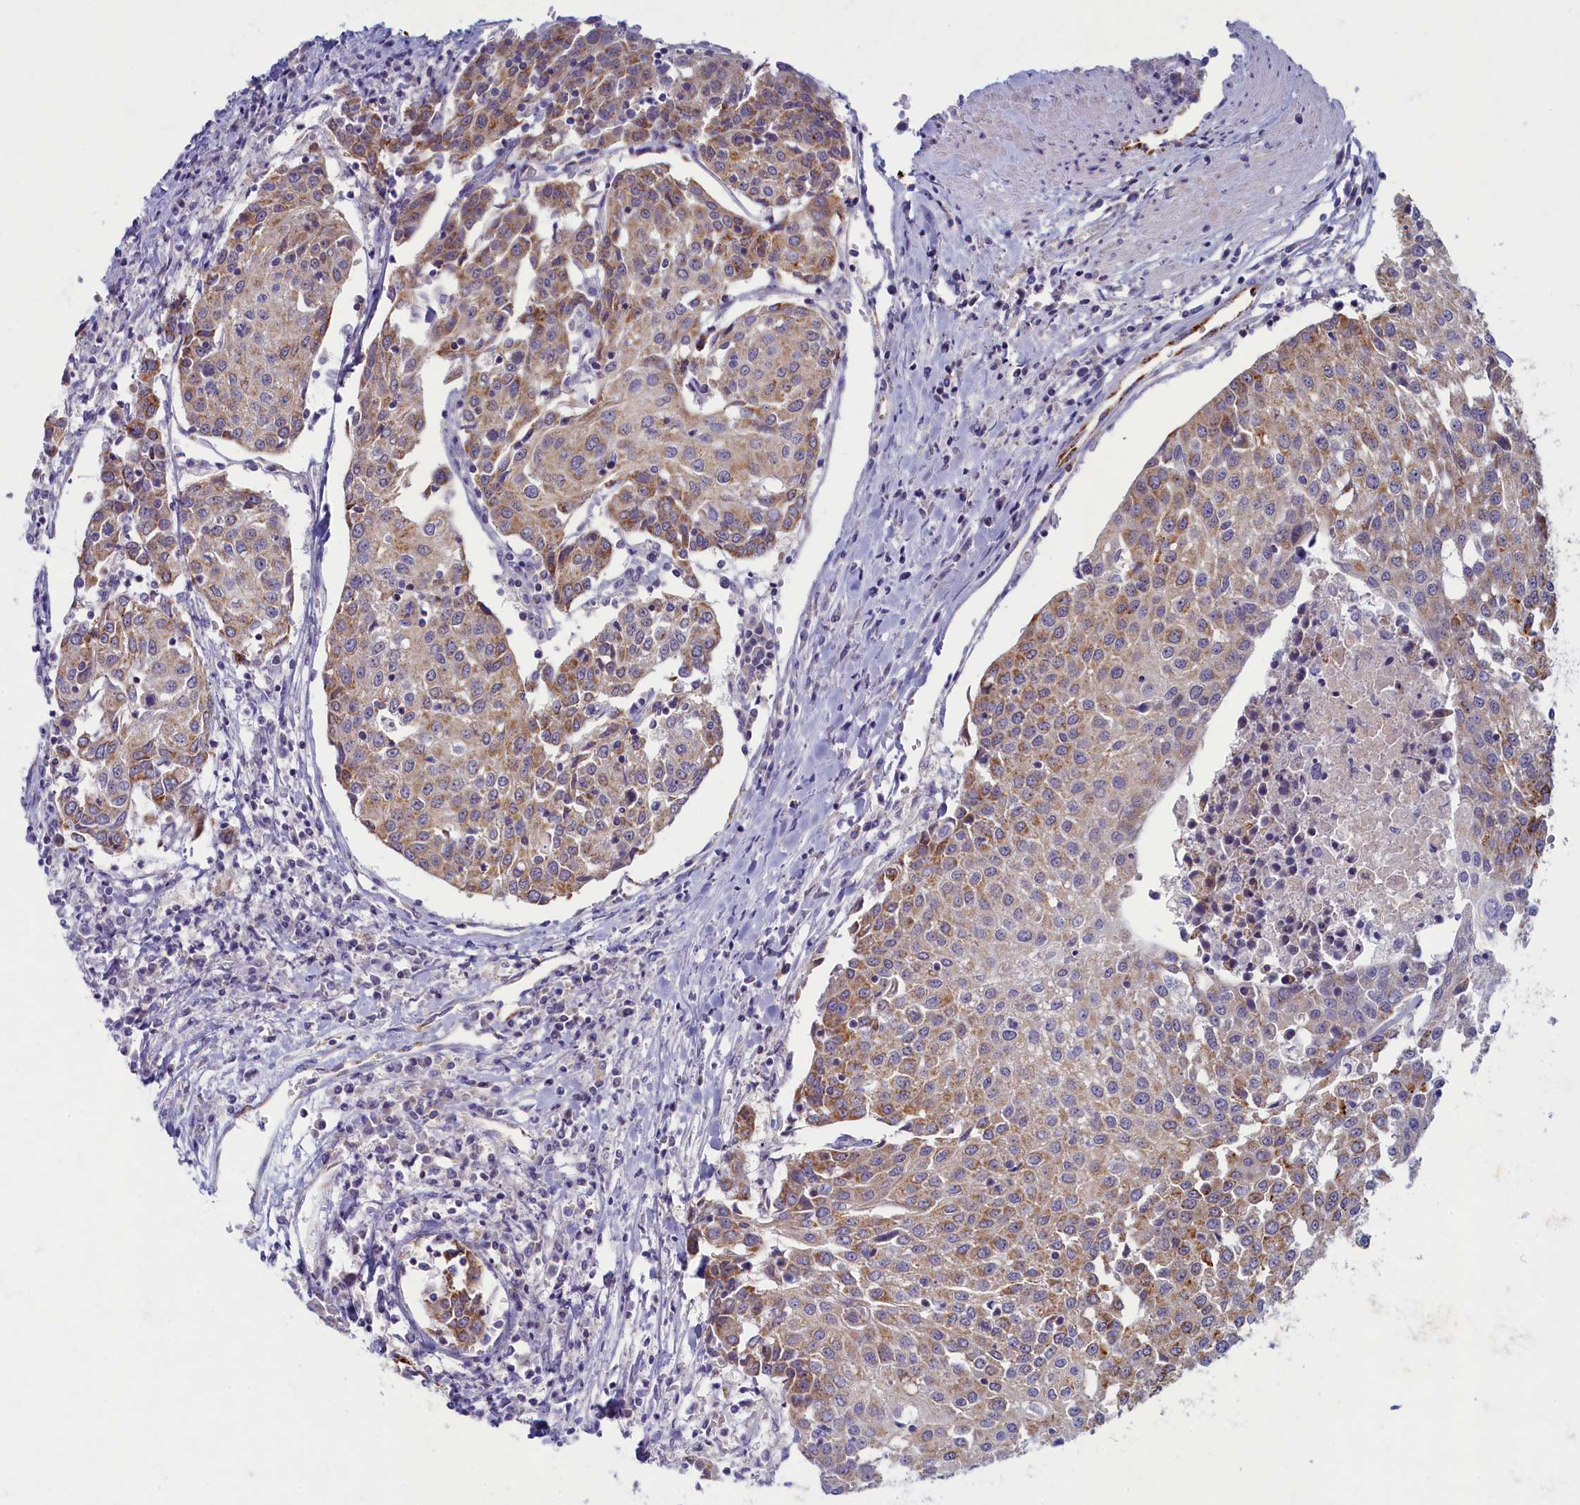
{"staining": {"intensity": "moderate", "quantity": "25%-75%", "location": "cytoplasmic/membranous"}, "tissue": "urothelial cancer", "cell_type": "Tumor cells", "image_type": "cancer", "snomed": [{"axis": "morphology", "description": "Urothelial carcinoma, High grade"}, {"axis": "topography", "description": "Urinary bladder"}], "caption": "IHC staining of urothelial cancer, which displays medium levels of moderate cytoplasmic/membranous expression in approximately 25%-75% of tumor cells indicating moderate cytoplasmic/membranous protein staining. The staining was performed using DAB (3,3'-diaminobenzidine) (brown) for protein detection and nuclei were counterstained in hematoxylin (blue).", "gene": "OCIAD2", "patient": {"sex": "female", "age": 85}}